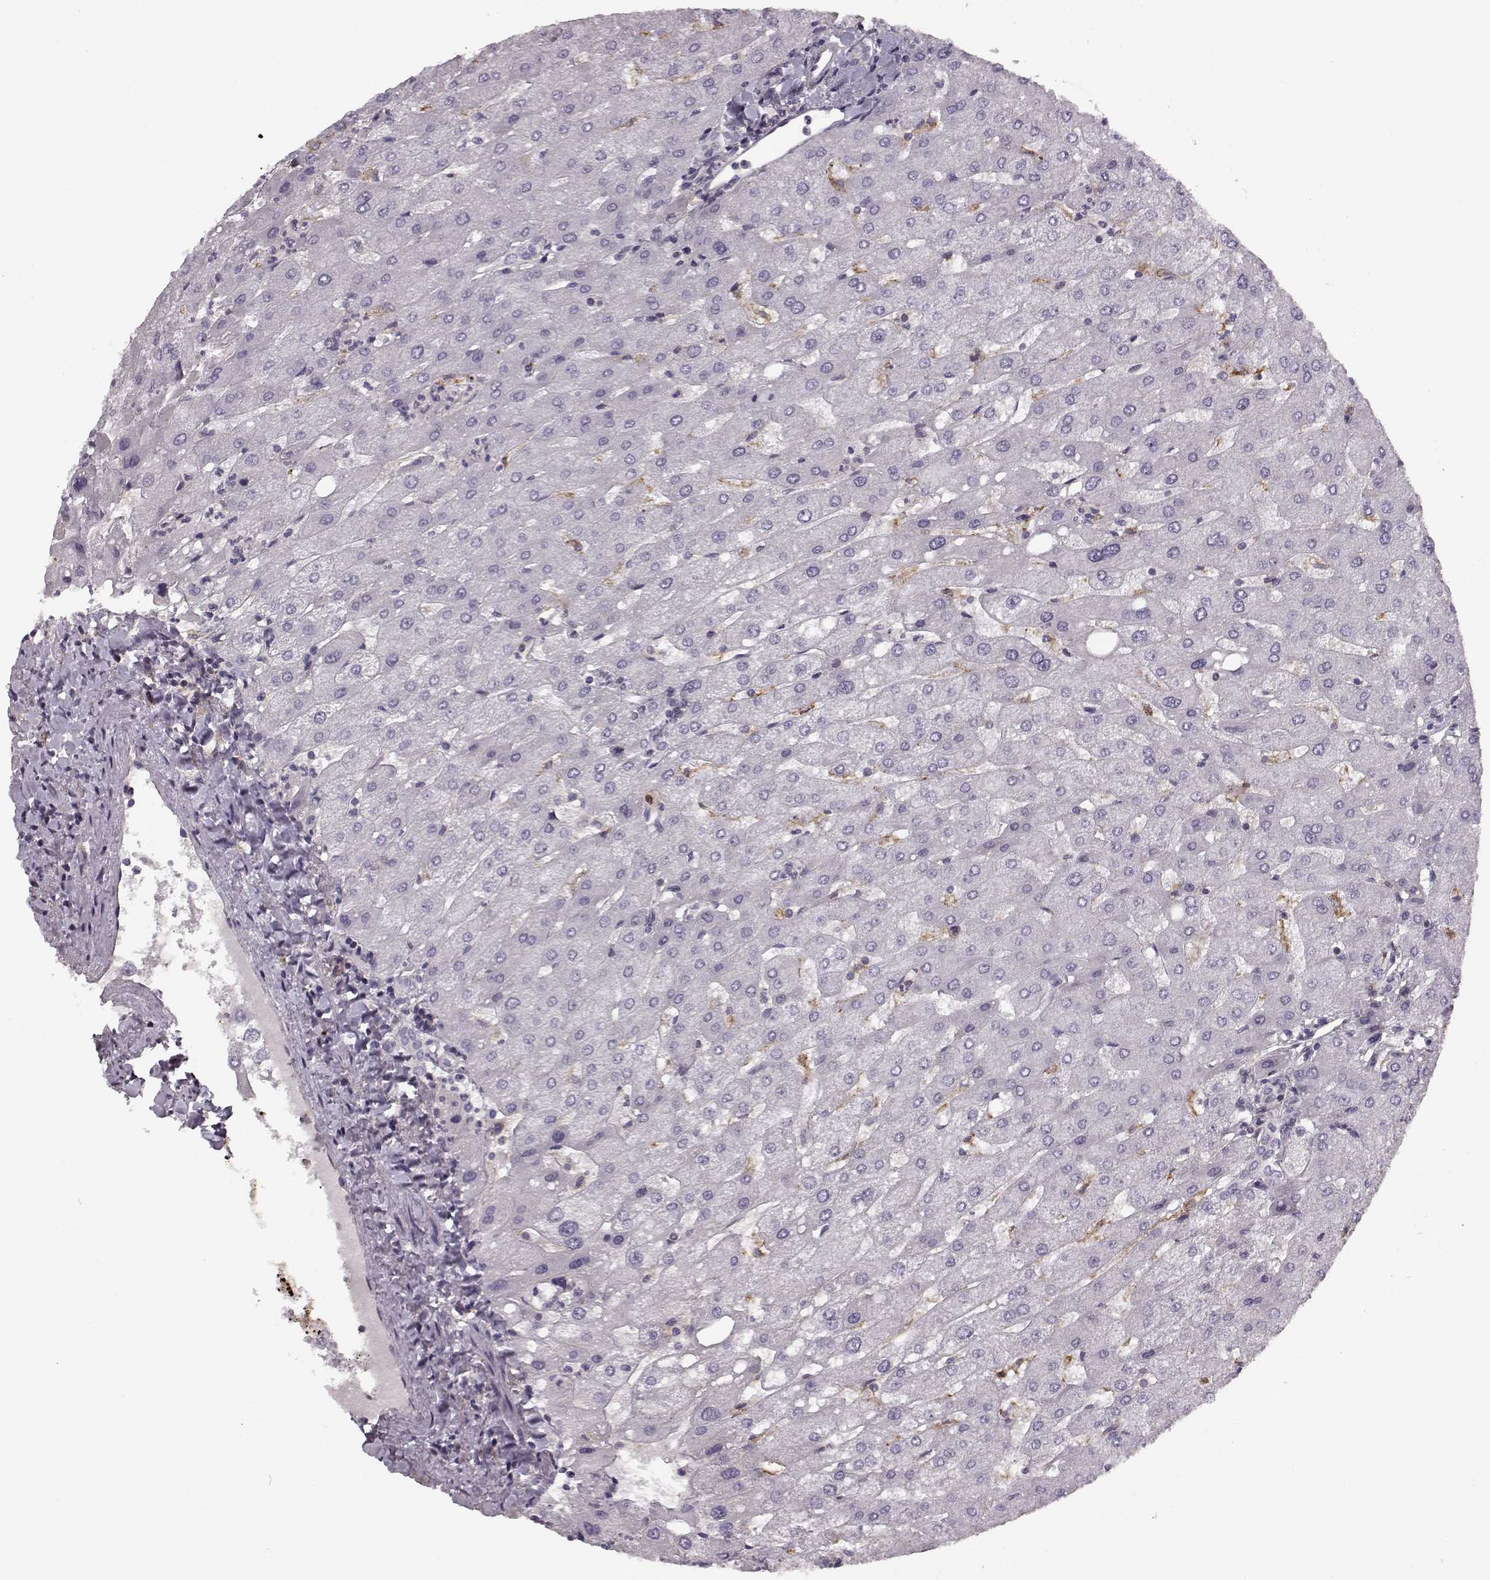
{"staining": {"intensity": "negative", "quantity": "none", "location": "none"}, "tissue": "liver", "cell_type": "Cholangiocytes", "image_type": "normal", "snomed": [{"axis": "morphology", "description": "Normal tissue, NOS"}, {"axis": "topography", "description": "Liver"}], "caption": "The photomicrograph exhibits no staining of cholangiocytes in normal liver.", "gene": "MFSD1", "patient": {"sex": "male", "age": 67}}